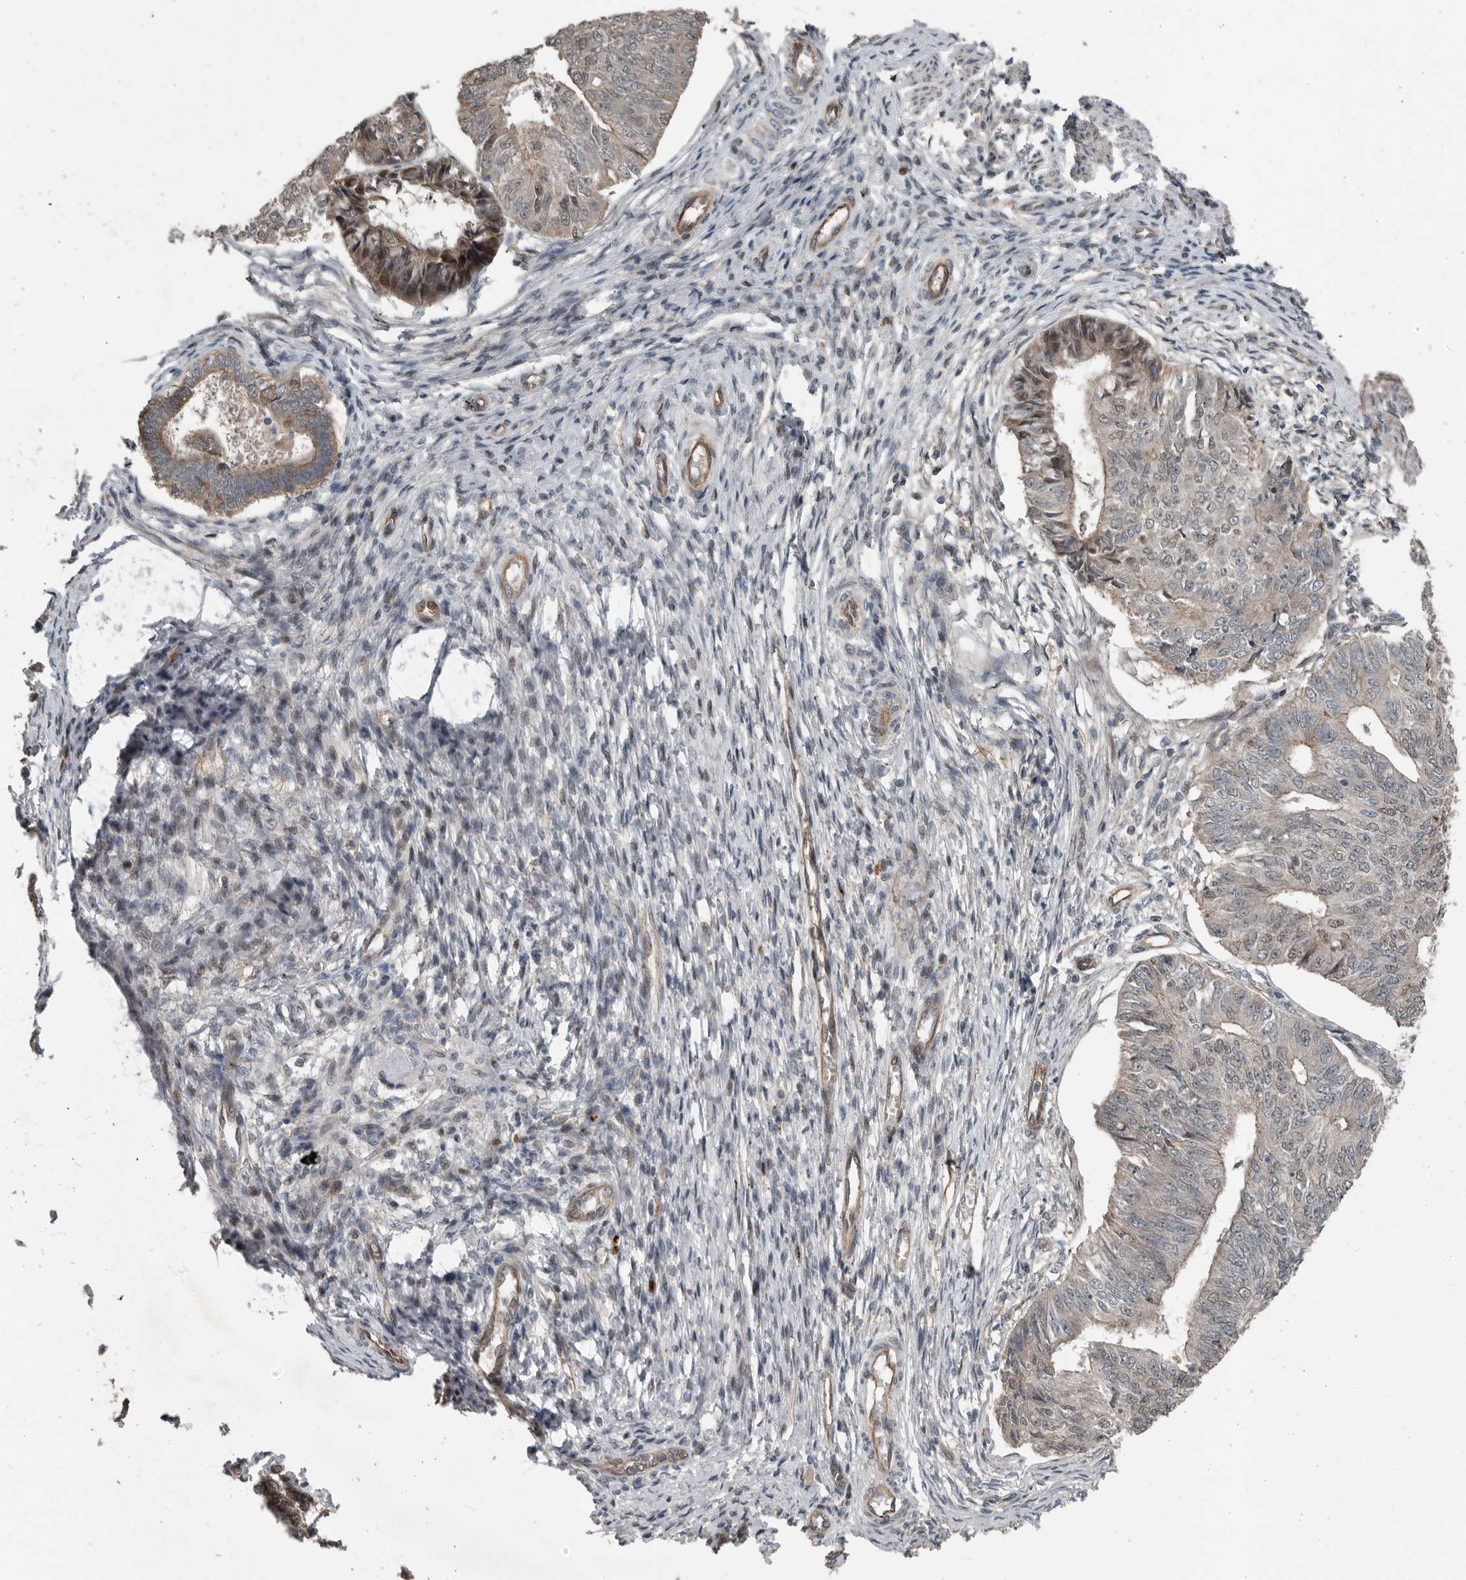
{"staining": {"intensity": "moderate", "quantity": "<25%", "location": "nuclear"}, "tissue": "endometrial cancer", "cell_type": "Tumor cells", "image_type": "cancer", "snomed": [{"axis": "morphology", "description": "Adenocarcinoma, NOS"}, {"axis": "topography", "description": "Endometrium"}], "caption": "This image exhibits immunohistochemistry staining of endometrial adenocarcinoma, with low moderate nuclear expression in approximately <25% of tumor cells.", "gene": "YOD1", "patient": {"sex": "female", "age": 32}}